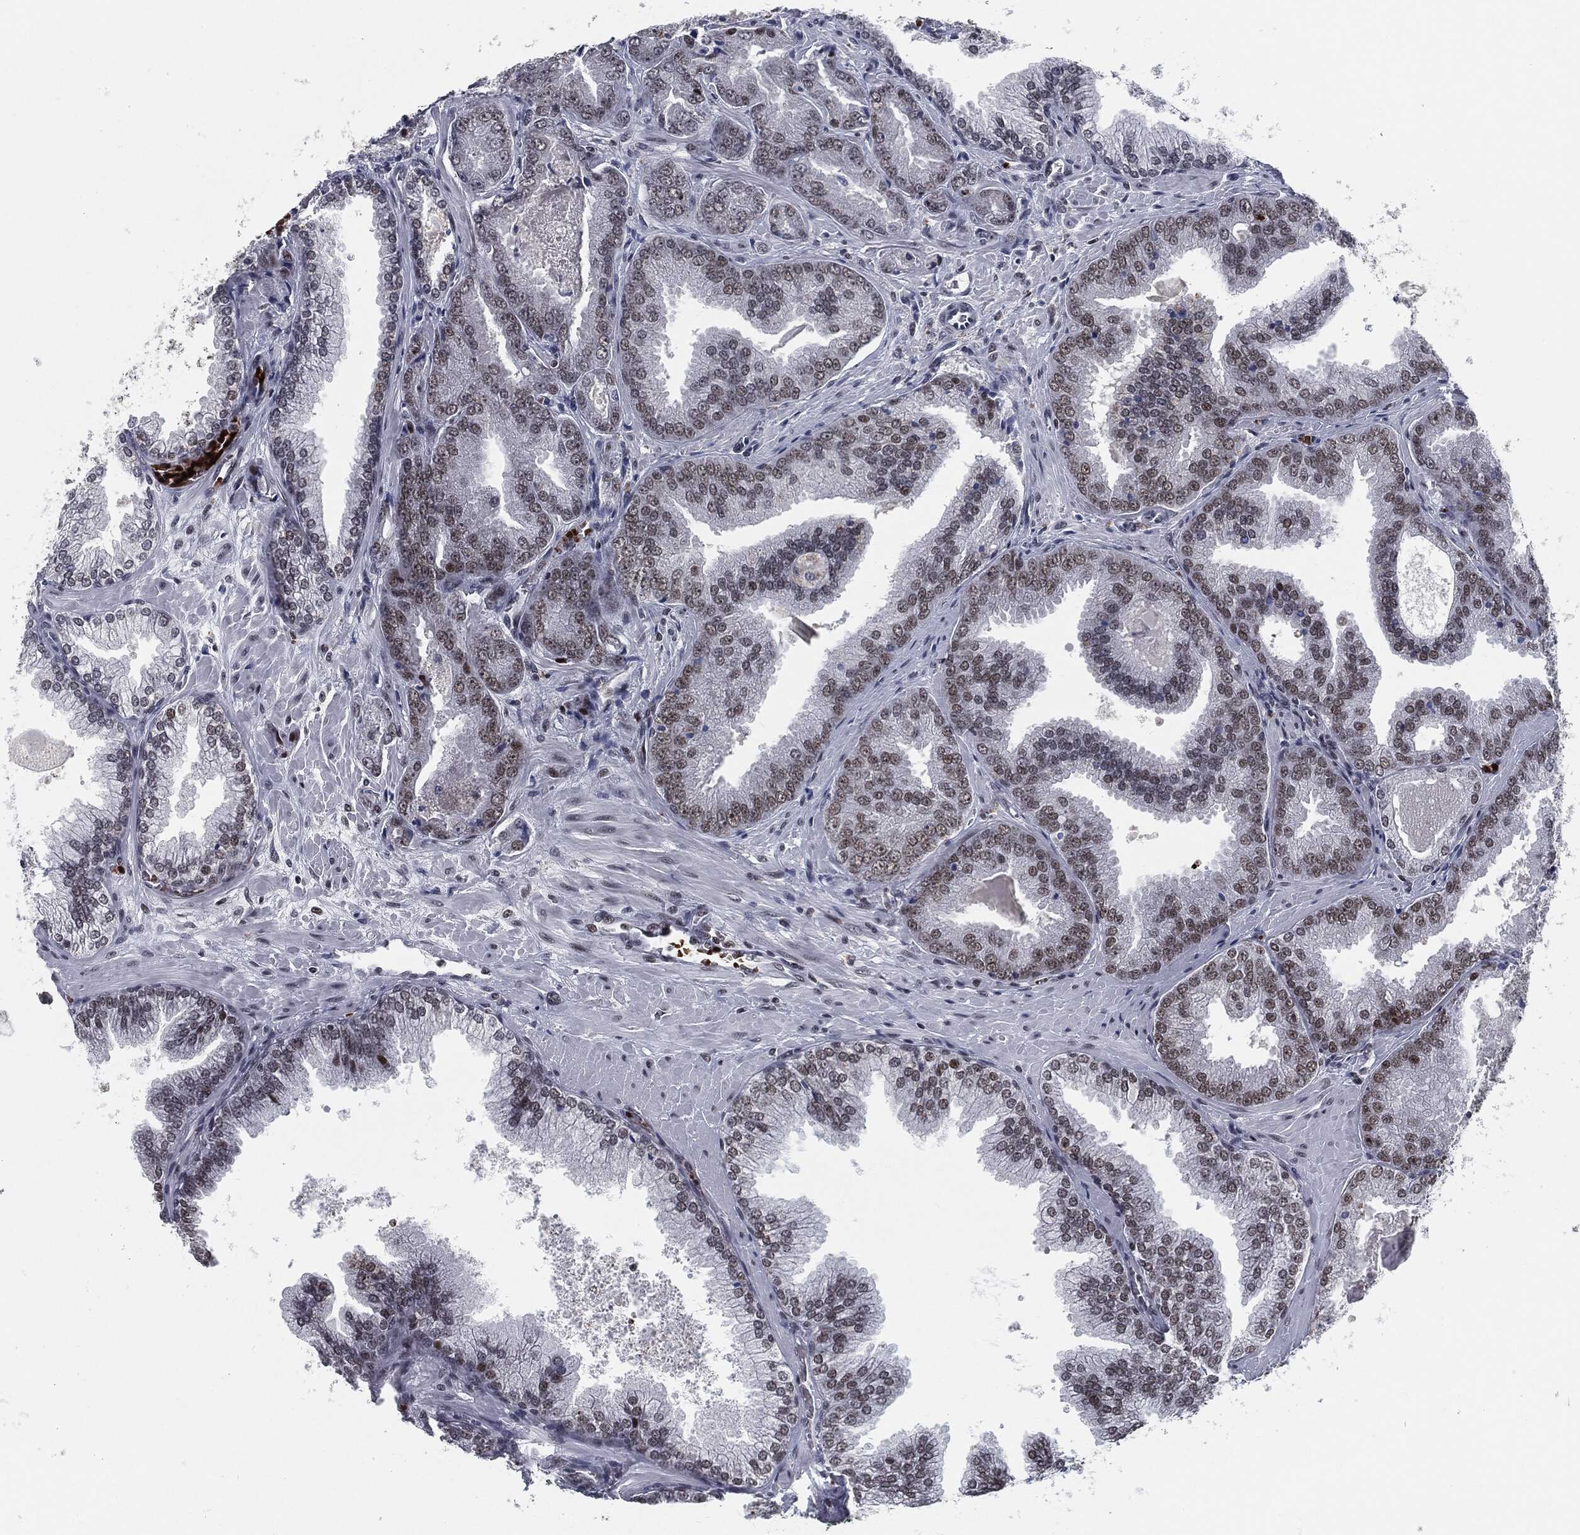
{"staining": {"intensity": "weak", "quantity": "25%-75%", "location": "nuclear"}, "tissue": "prostate cancer", "cell_type": "Tumor cells", "image_type": "cancer", "snomed": [{"axis": "morphology", "description": "Adenocarcinoma, Low grade"}, {"axis": "topography", "description": "Prostate"}], "caption": "Immunohistochemical staining of low-grade adenocarcinoma (prostate) demonstrates low levels of weak nuclear protein staining in about 25%-75% of tumor cells.", "gene": "ANXA1", "patient": {"sex": "male", "age": 72}}